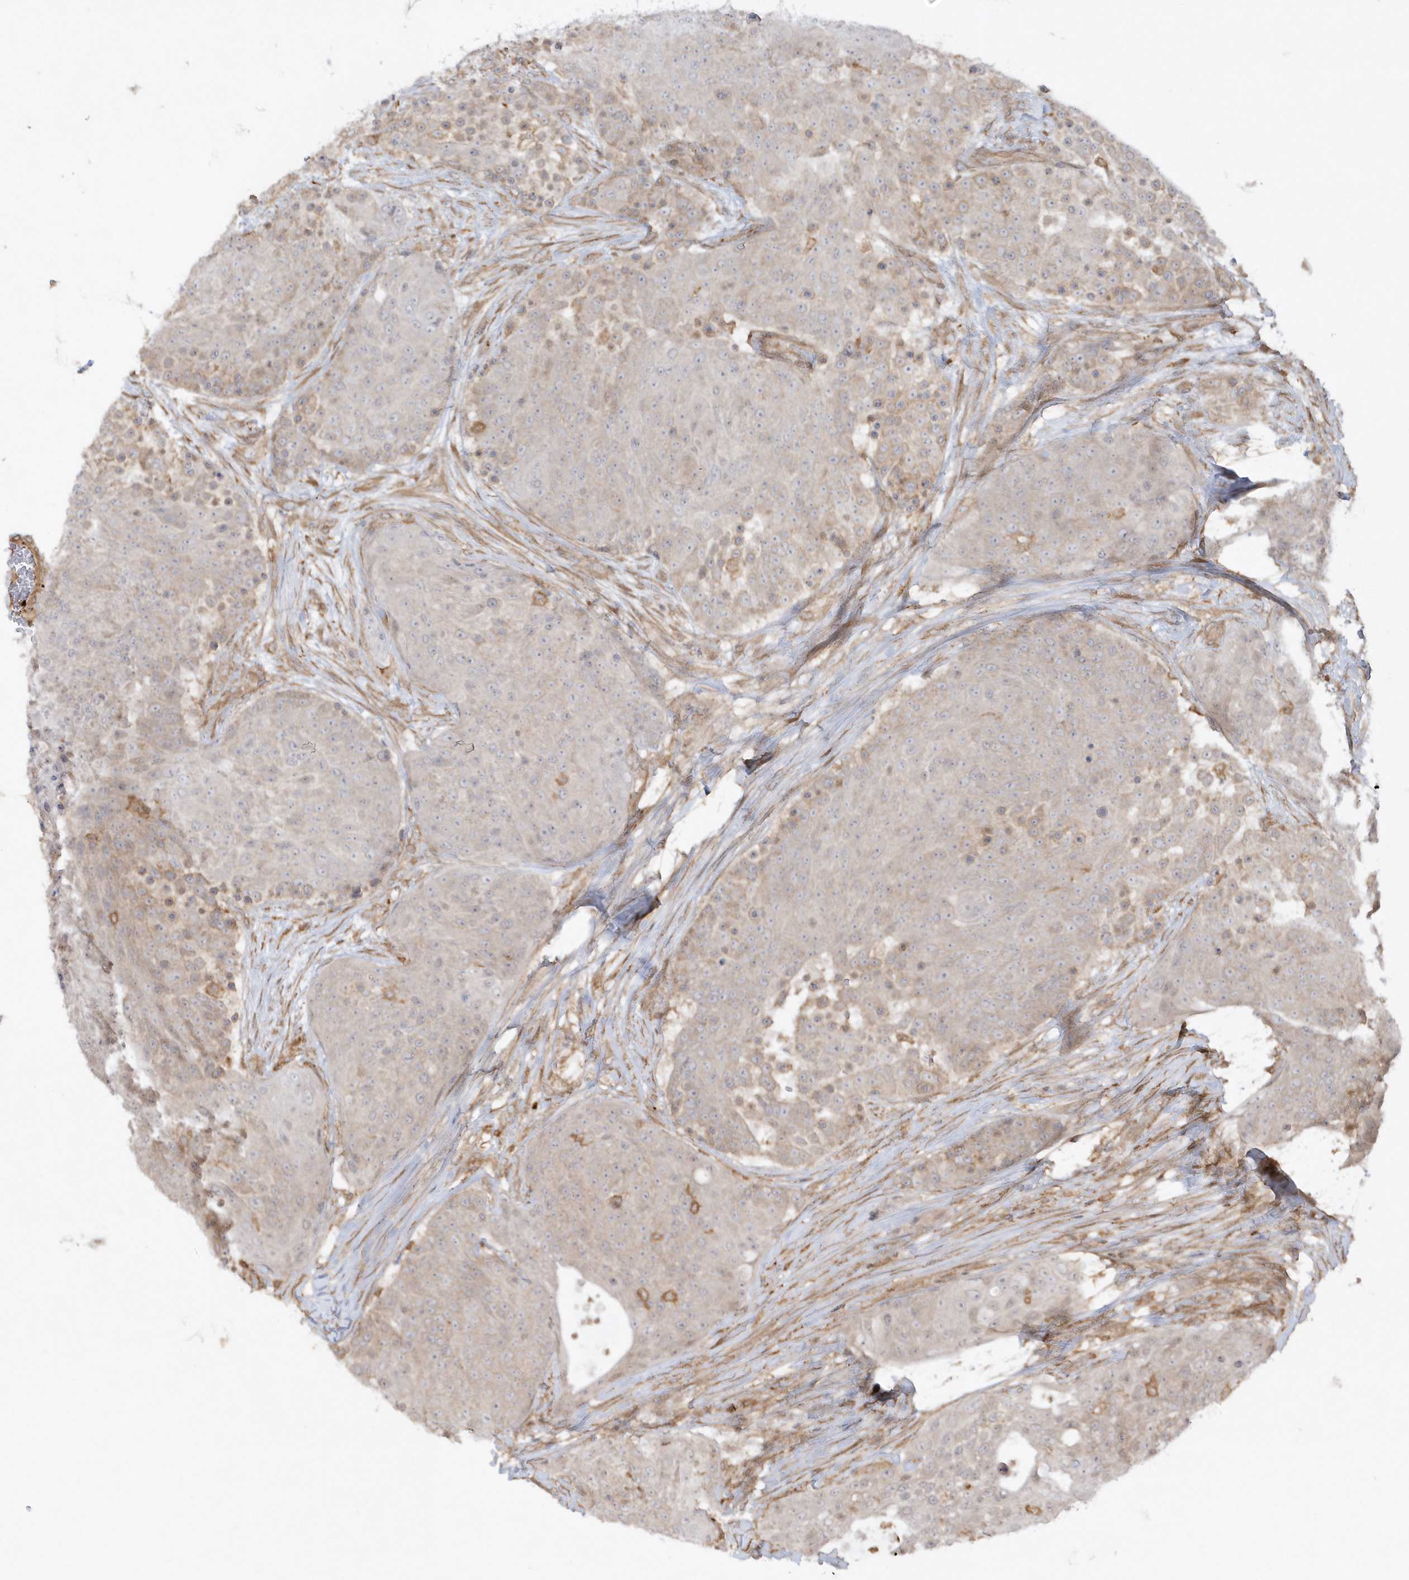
{"staining": {"intensity": "negative", "quantity": "none", "location": "none"}, "tissue": "urothelial cancer", "cell_type": "Tumor cells", "image_type": "cancer", "snomed": [{"axis": "morphology", "description": "Urothelial carcinoma, High grade"}, {"axis": "topography", "description": "Urinary bladder"}], "caption": "This is an immunohistochemistry (IHC) micrograph of human urothelial cancer. There is no expression in tumor cells.", "gene": "BSN", "patient": {"sex": "female", "age": 63}}